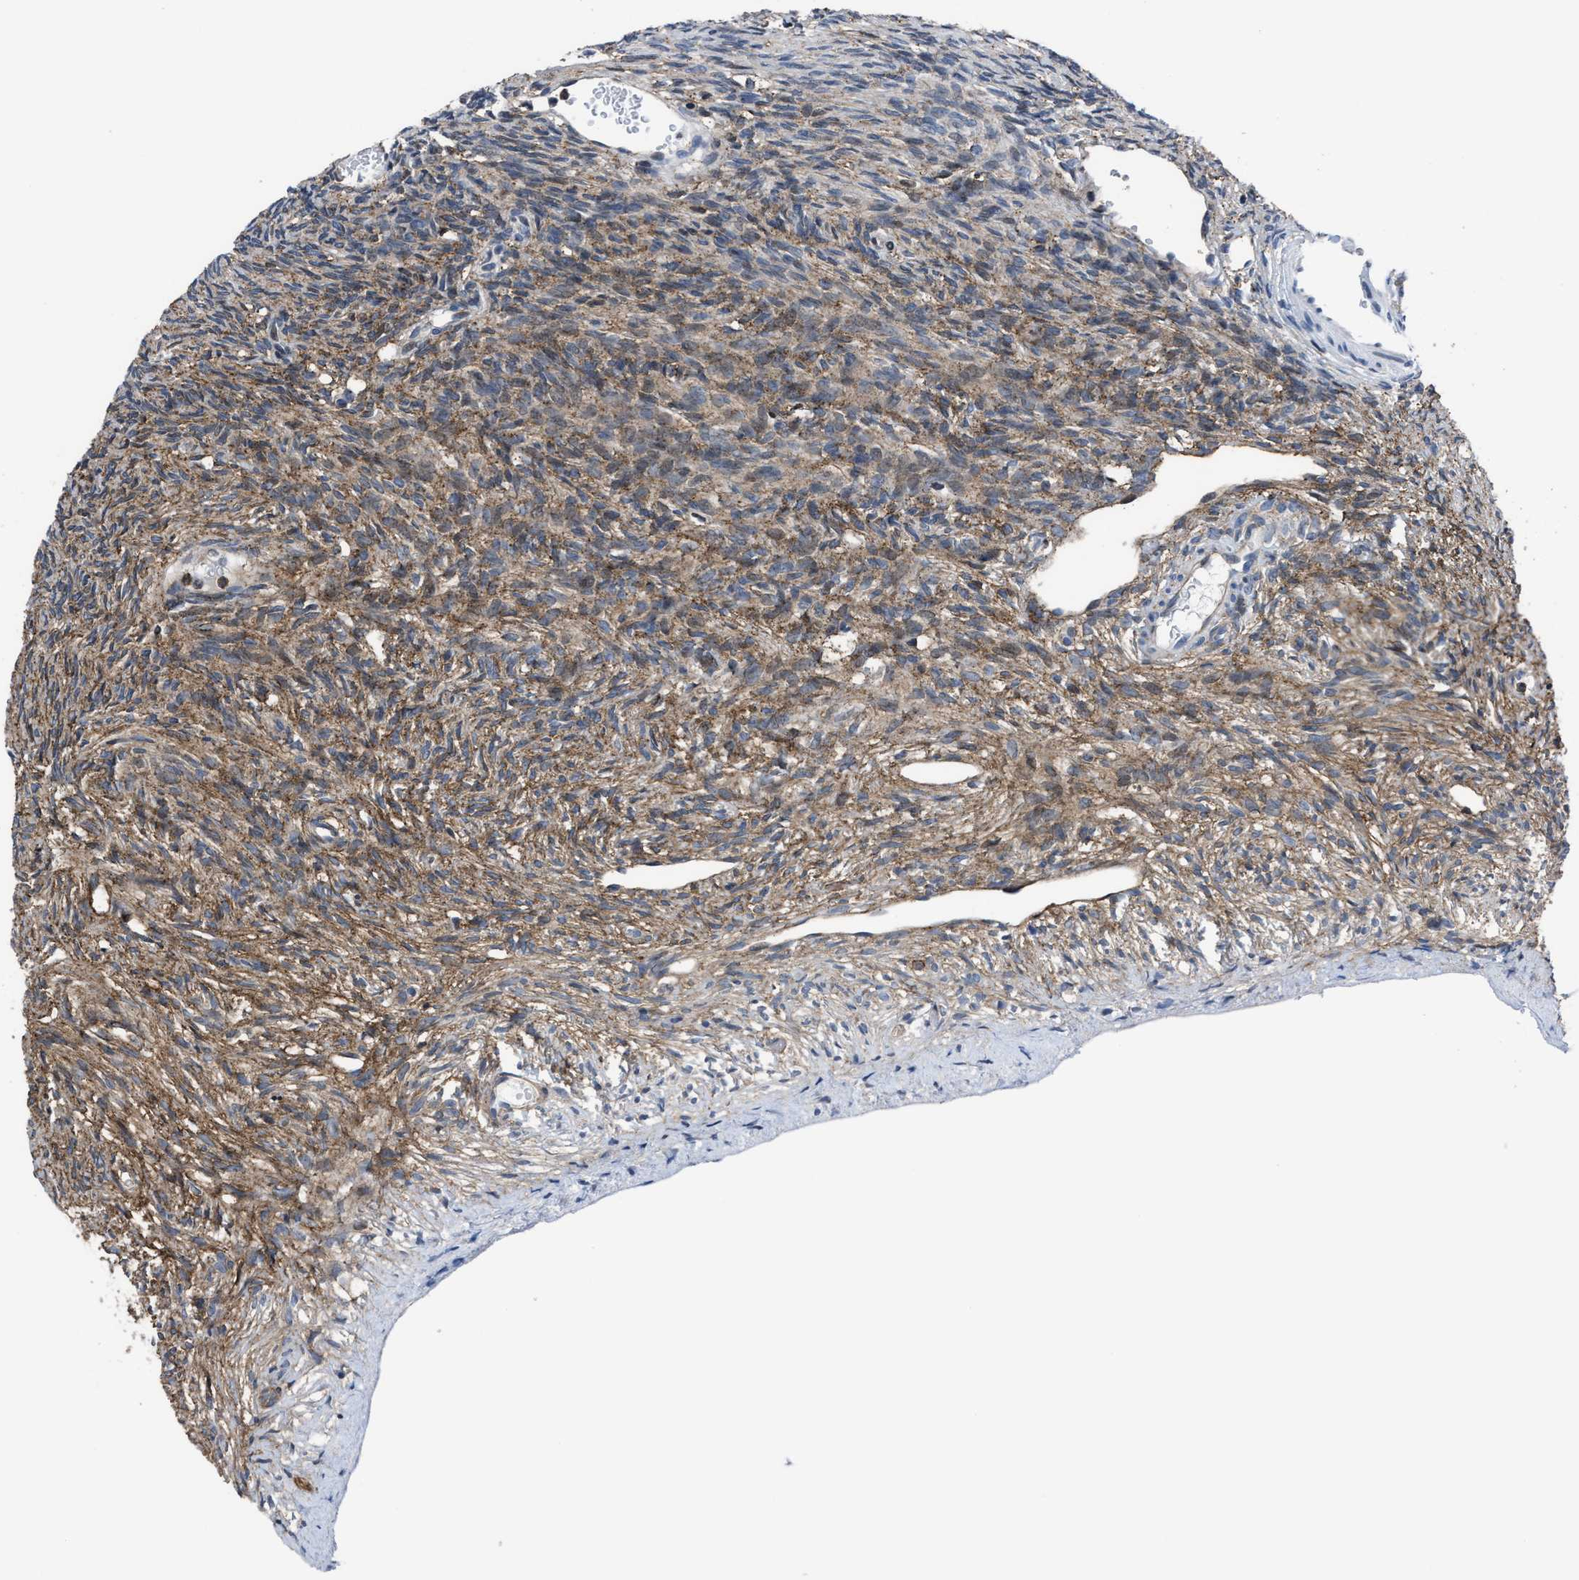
{"staining": {"intensity": "moderate", "quantity": ">75%", "location": "cytoplasmic/membranous"}, "tissue": "ovary", "cell_type": "Ovarian stroma cells", "image_type": "normal", "snomed": [{"axis": "morphology", "description": "Normal tissue, NOS"}, {"axis": "topography", "description": "Ovary"}], "caption": "This is a micrograph of immunohistochemistry staining of normal ovary, which shows moderate expression in the cytoplasmic/membranous of ovarian stroma cells.", "gene": "MARCKSL1", "patient": {"sex": "female", "age": 33}}